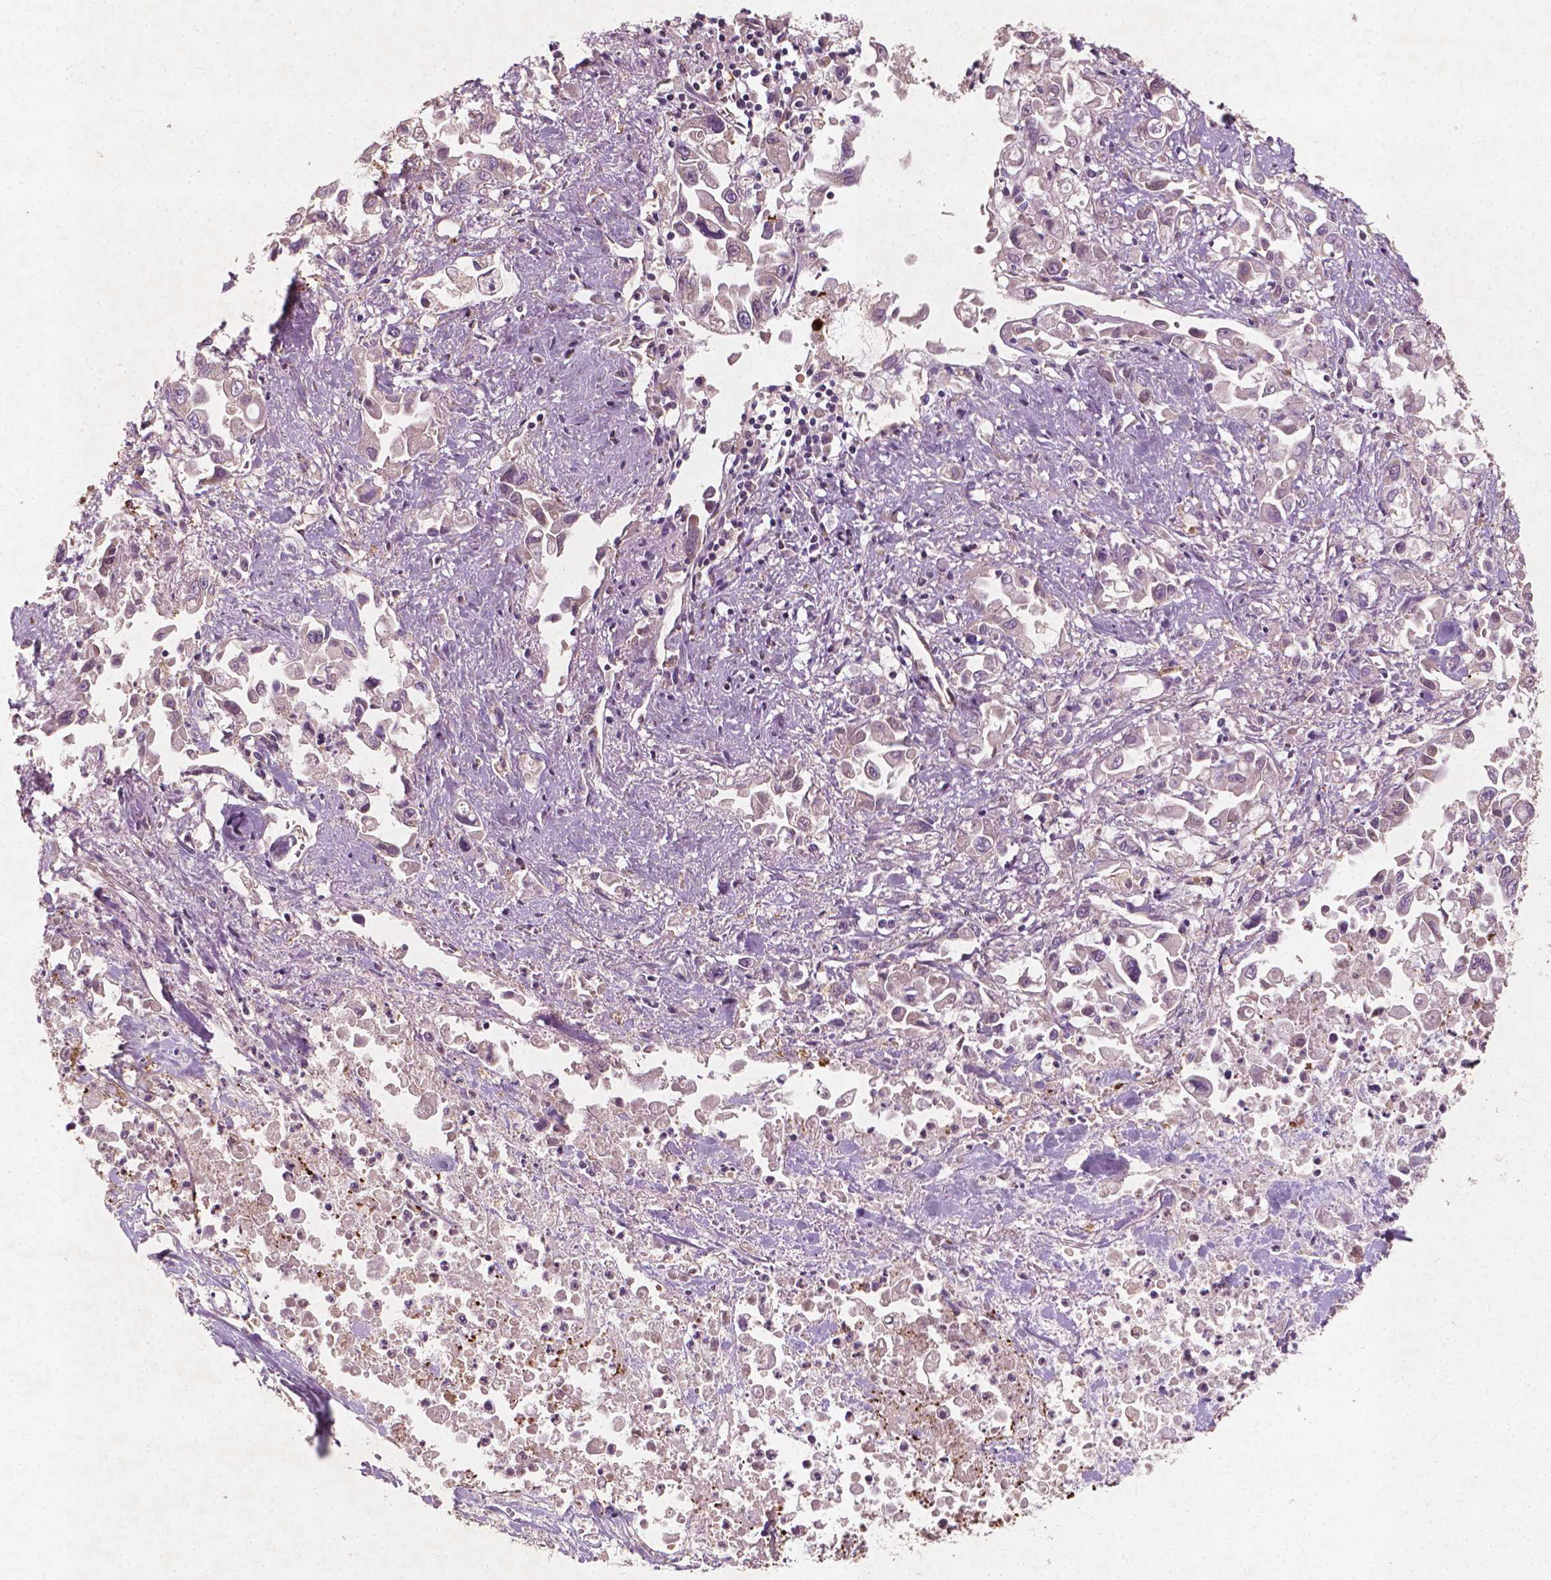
{"staining": {"intensity": "negative", "quantity": "none", "location": "none"}, "tissue": "pancreatic cancer", "cell_type": "Tumor cells", "image_type": "cancer", "snomed": [{"axis": "morphology", "description": "Adenocarcinoma, NOS"}, {"axis": "topography", "description": "Pancreas"}], "caption": "High magnification brightfield microscopy of pancreatic cancer stained with DAB (brown) and counterstained with hematoxylin (blue): tumor cells show no significant expression.", "gene": "CYFIP2", "patient": {"sex": "female", "age": 83}}